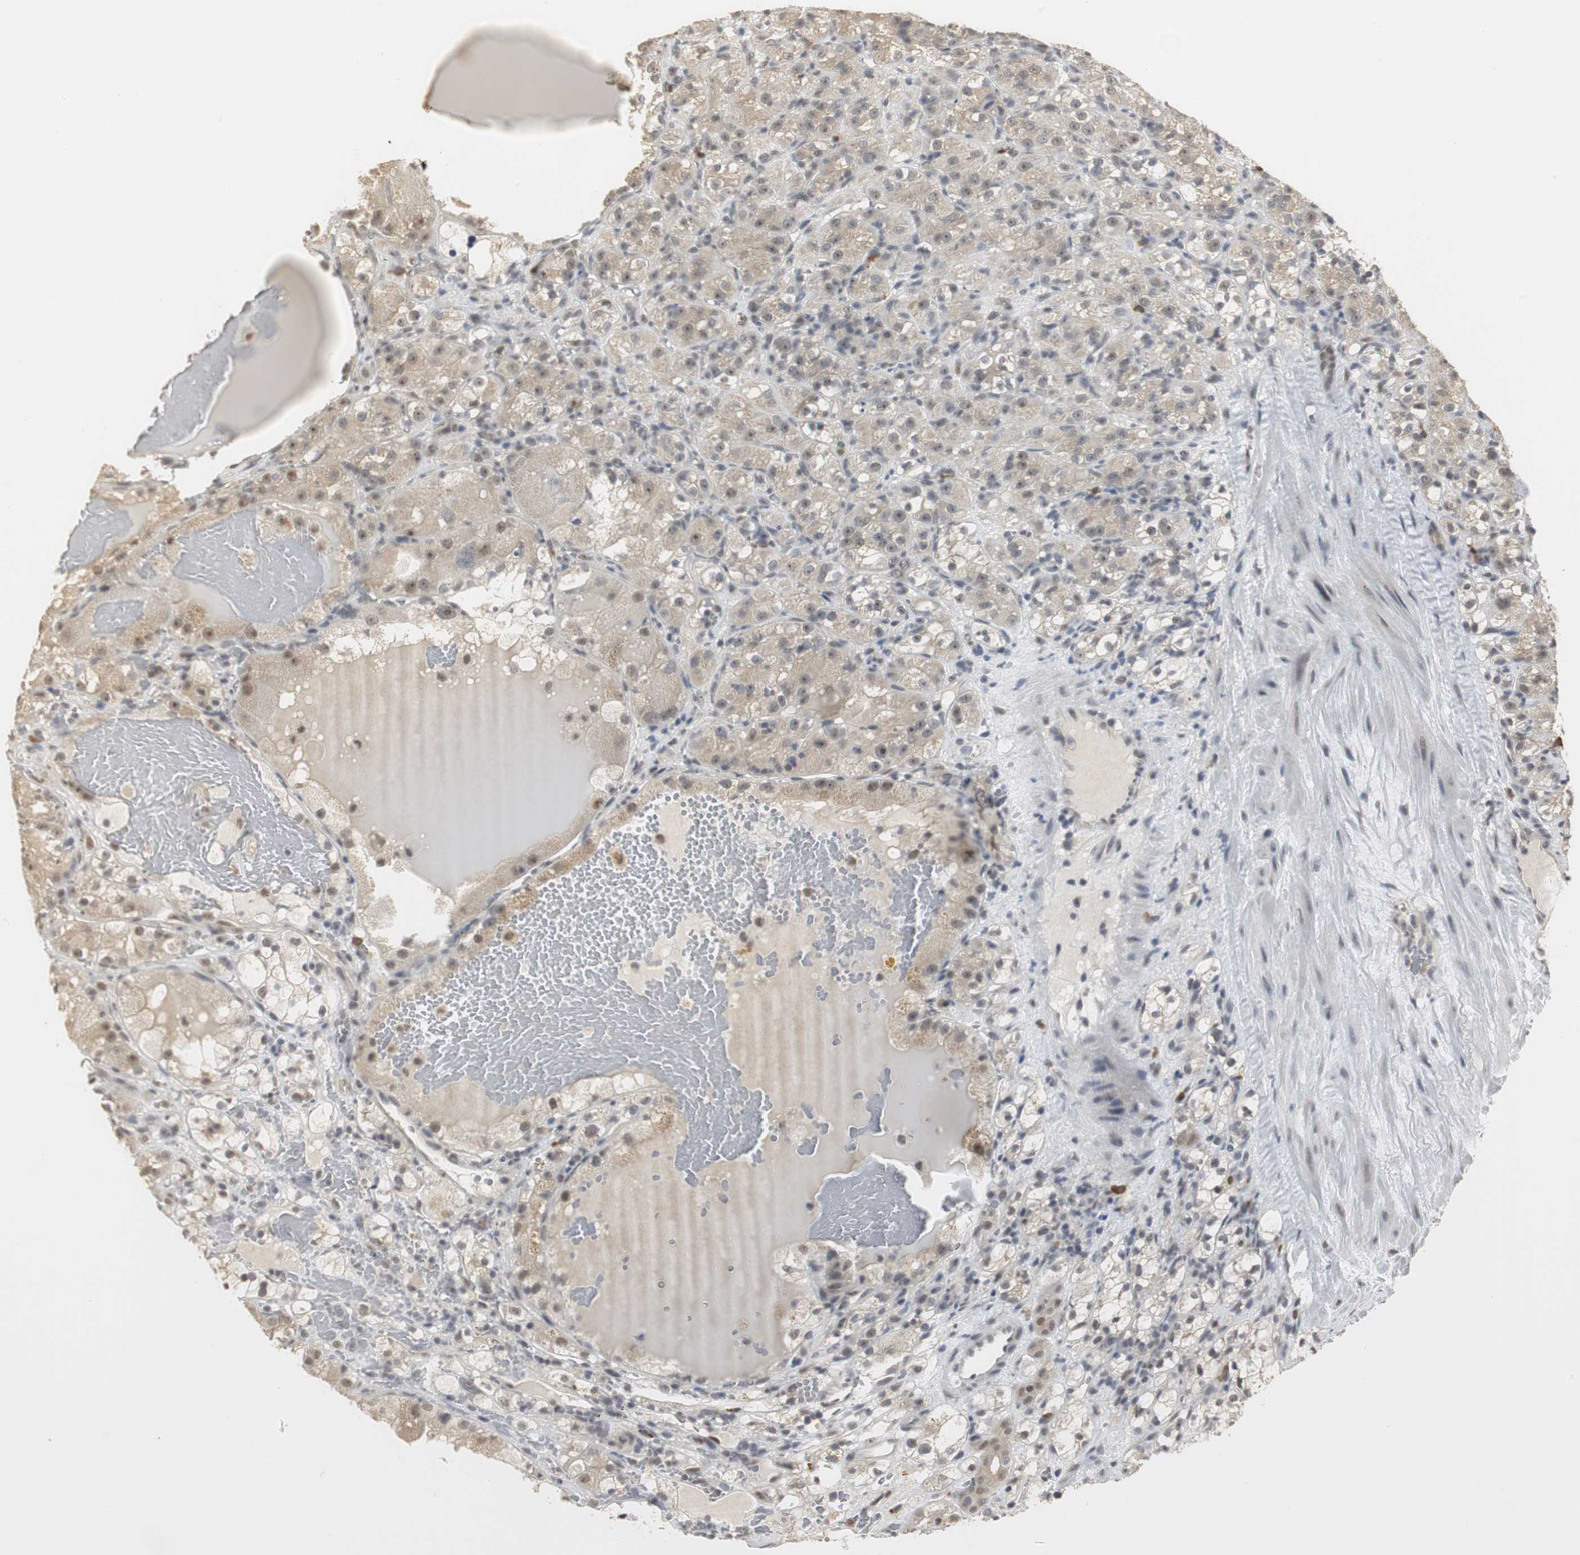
{"staining": {"intensity": "weak", "quantity": ">75%", "location": "cytoplasmic/membranous,nuclear"}, "tissue": "renal cancer", "cell_type": "Tumor cells", "image_type": "cancer", "snomed": [{"axis": "morphology", "description": "Normal tissue, NOS"}, {"axis": "morphology", "description": "Adenocarcinoma, NOS"}, {"axis": "topography", "description": "Kidney"}], "caption": "A photomicrograph of human adenocarcinoma (renal) stained for a protein displays weak cytoplasmic/membranous and nuclear brown staining in tumor cells. The staining was performed using DAB (3,3'-diaminobenzidine), with brown indicating positive protein expression. Nuclei are stained blue with hematoxylin.", "gene": "ELOA", "patient": {"sex": "male", "age": 61}}